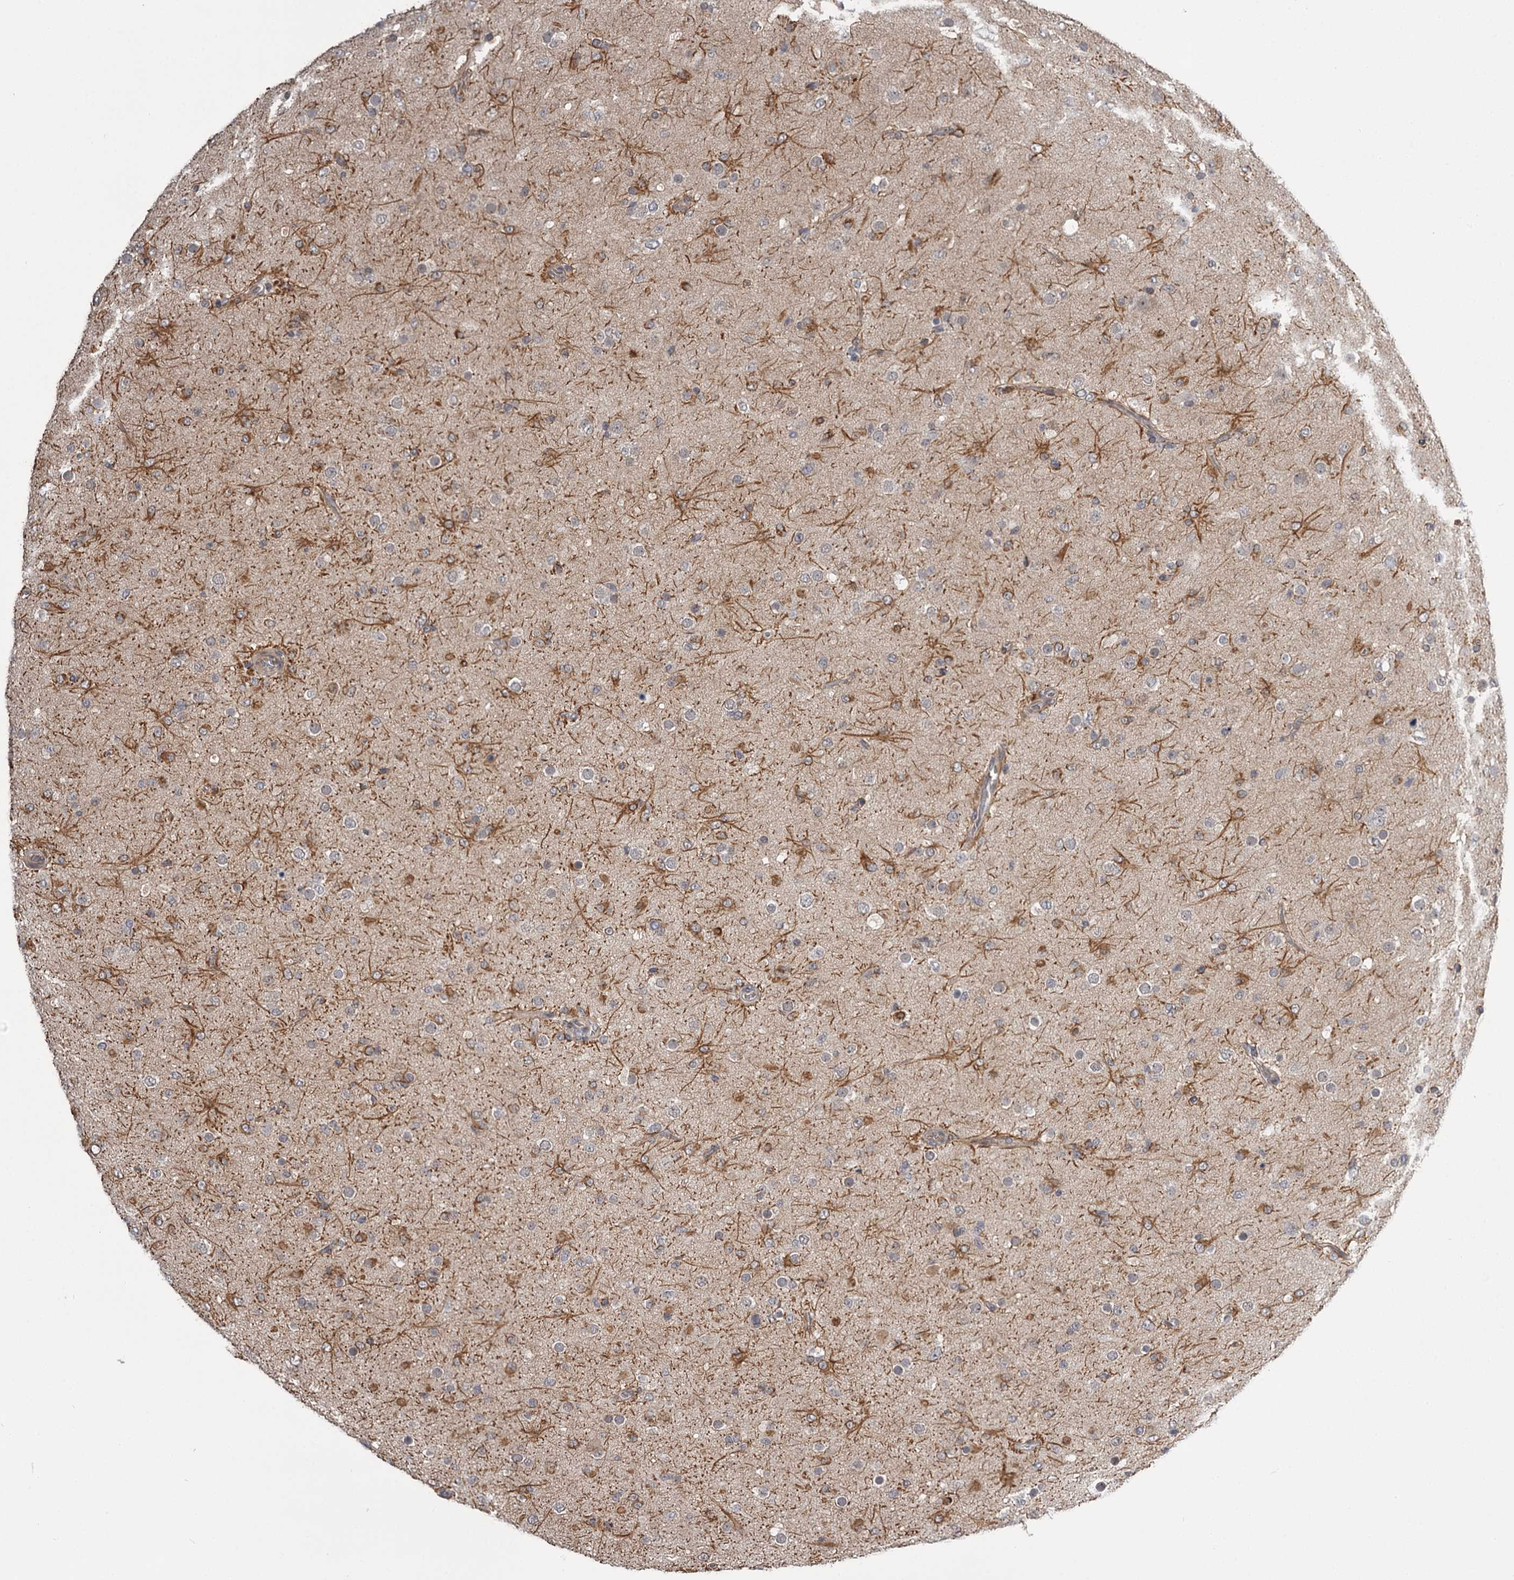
{"staining": {"intensity": "moderate", "quantity": "<25%", "location": "cytoplasmic/membranous"}, "tissue": "glioma", "cell_type": "Tumor cells", "image_type": "cancer", "snomed": [{"axis": "morphology", "description": "Glioma, malignant, Low grade"}, {"axis": "topography", "description": "Brain"}], "caption": "A brown stain highlights moderate cytoplasmic/membranous staining of a protein in human glioma tumor cells.", "gene": "CWF19L2", "patient": {"sex": "male", "age": 65}}